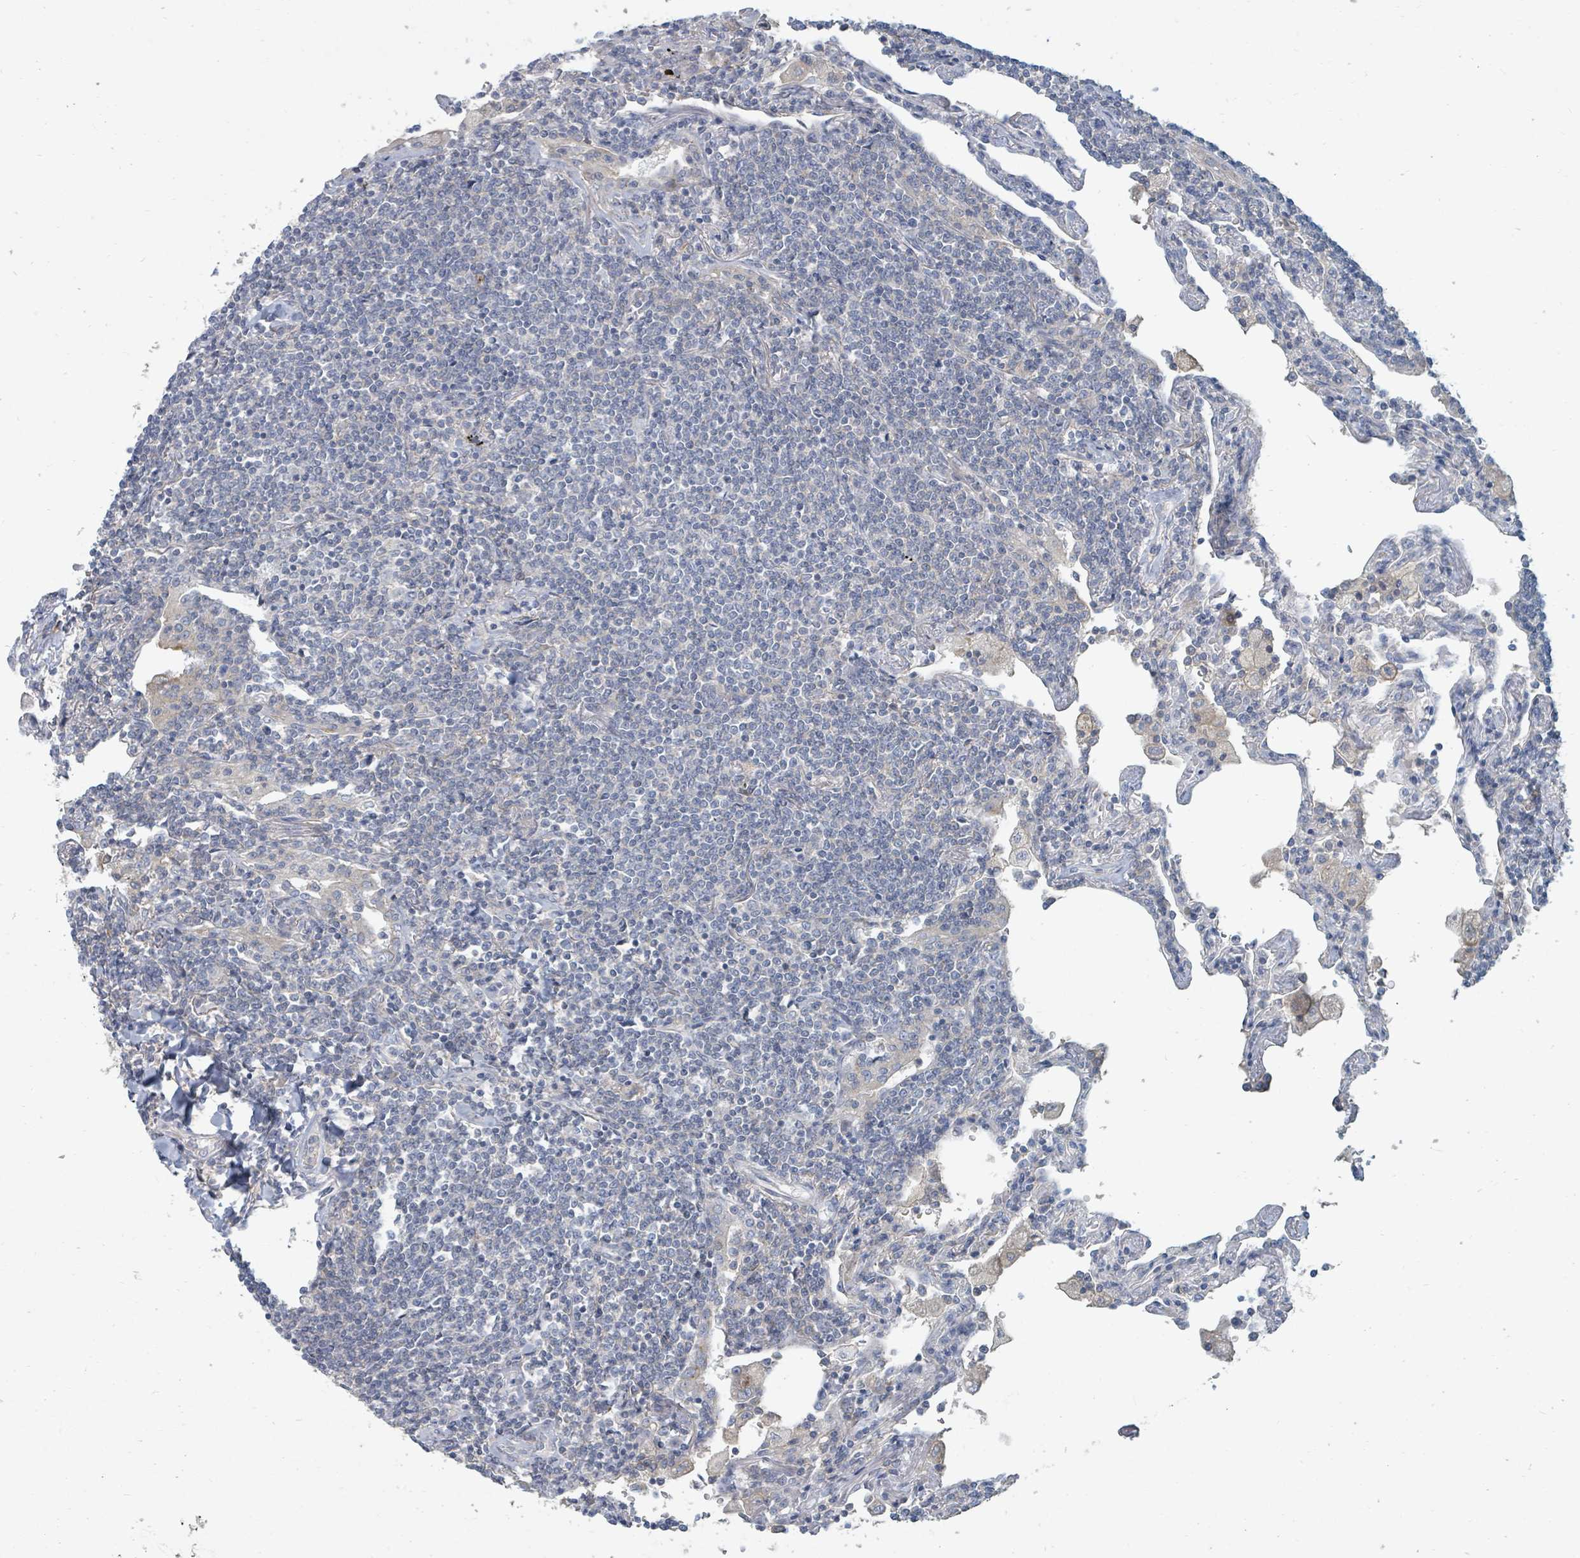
{"staining": {"intensity": "negative", "quantity": "none", "location": "none"}, "tissue": "lymphoma", "cell_type": "Tumor cells", "image_type": "cancer", "snomed": [{"axis": "morphology", "description": "Malignant lymphoma, non-Hodgkin's type, Low grade"}, {"axis": "topography", "description": "Lung"}], "caption": "Micrograph shows no significant protein positivity in tumor cells of low-grade malignant lymphoma, non-Hodgkin's type.", "gene": "ARGFX", "patient": {"sex": "female", "age": 71}}